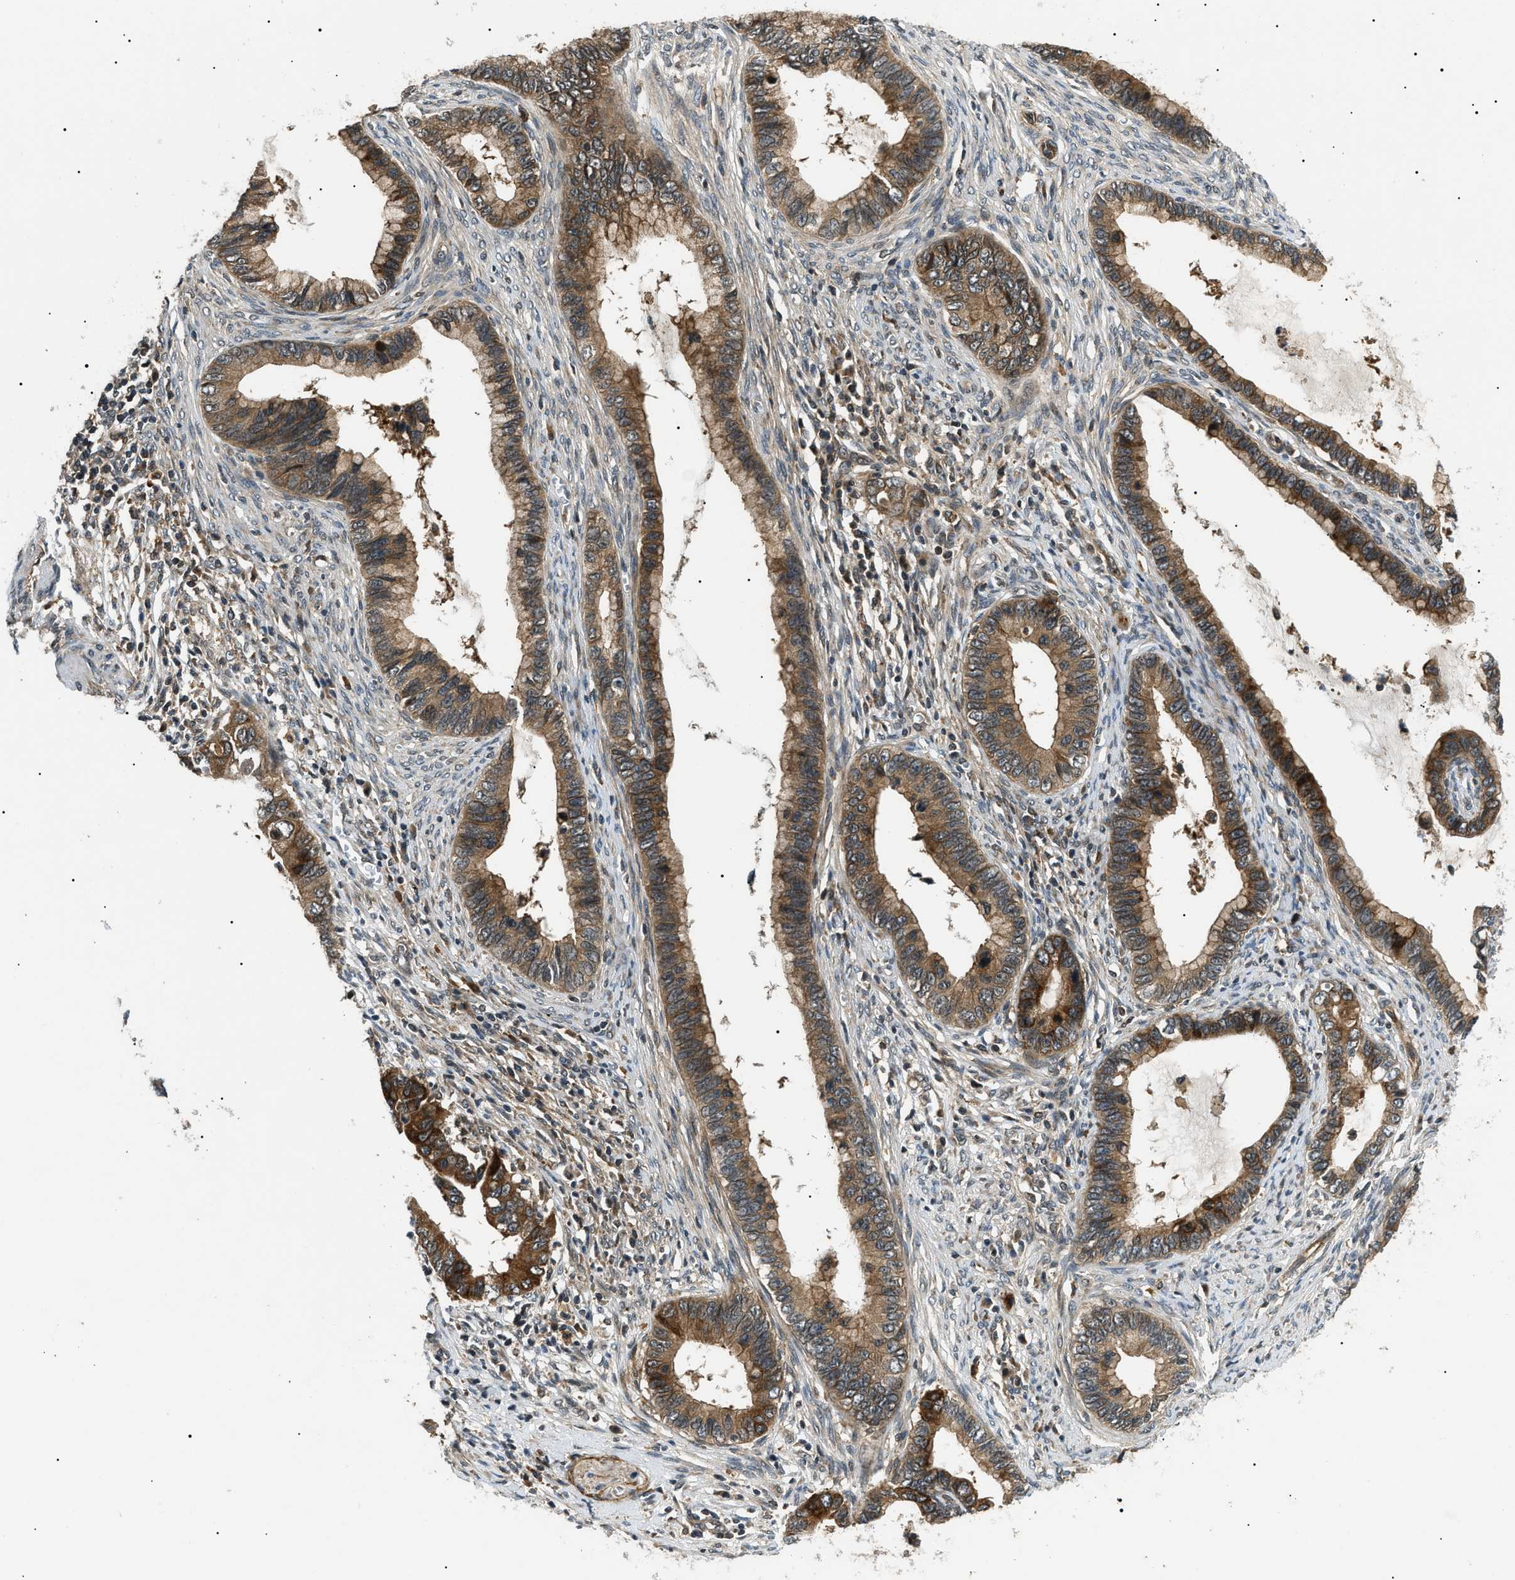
{"staining": {"intensity": "moderate", "quantity": ">75%", "location": "cytoplasmic/membranous"}, "tissue": "cervical cancer", "cell_type": "Tumor cells", "image_type": "cancer", "snomed": [{"axis": "morphology", "description": "Adenocarcinoma, NOS"}, {"axis": "topography", "description": "Cervix"}], "caption": "Cervical cancer tissue demonstrates moderate cytoplasmic/membranous positivity in approximately >75% of tumor cells, visualized by immunohistochemistry. The staining was performed using DAB to visualize the protein expression in brown, while the nuclei were stained in blue with hematoxylin (Magnification: 20x).", "gene": "ATP6AP1", "patient": {"sex": "female", "age": 44}}